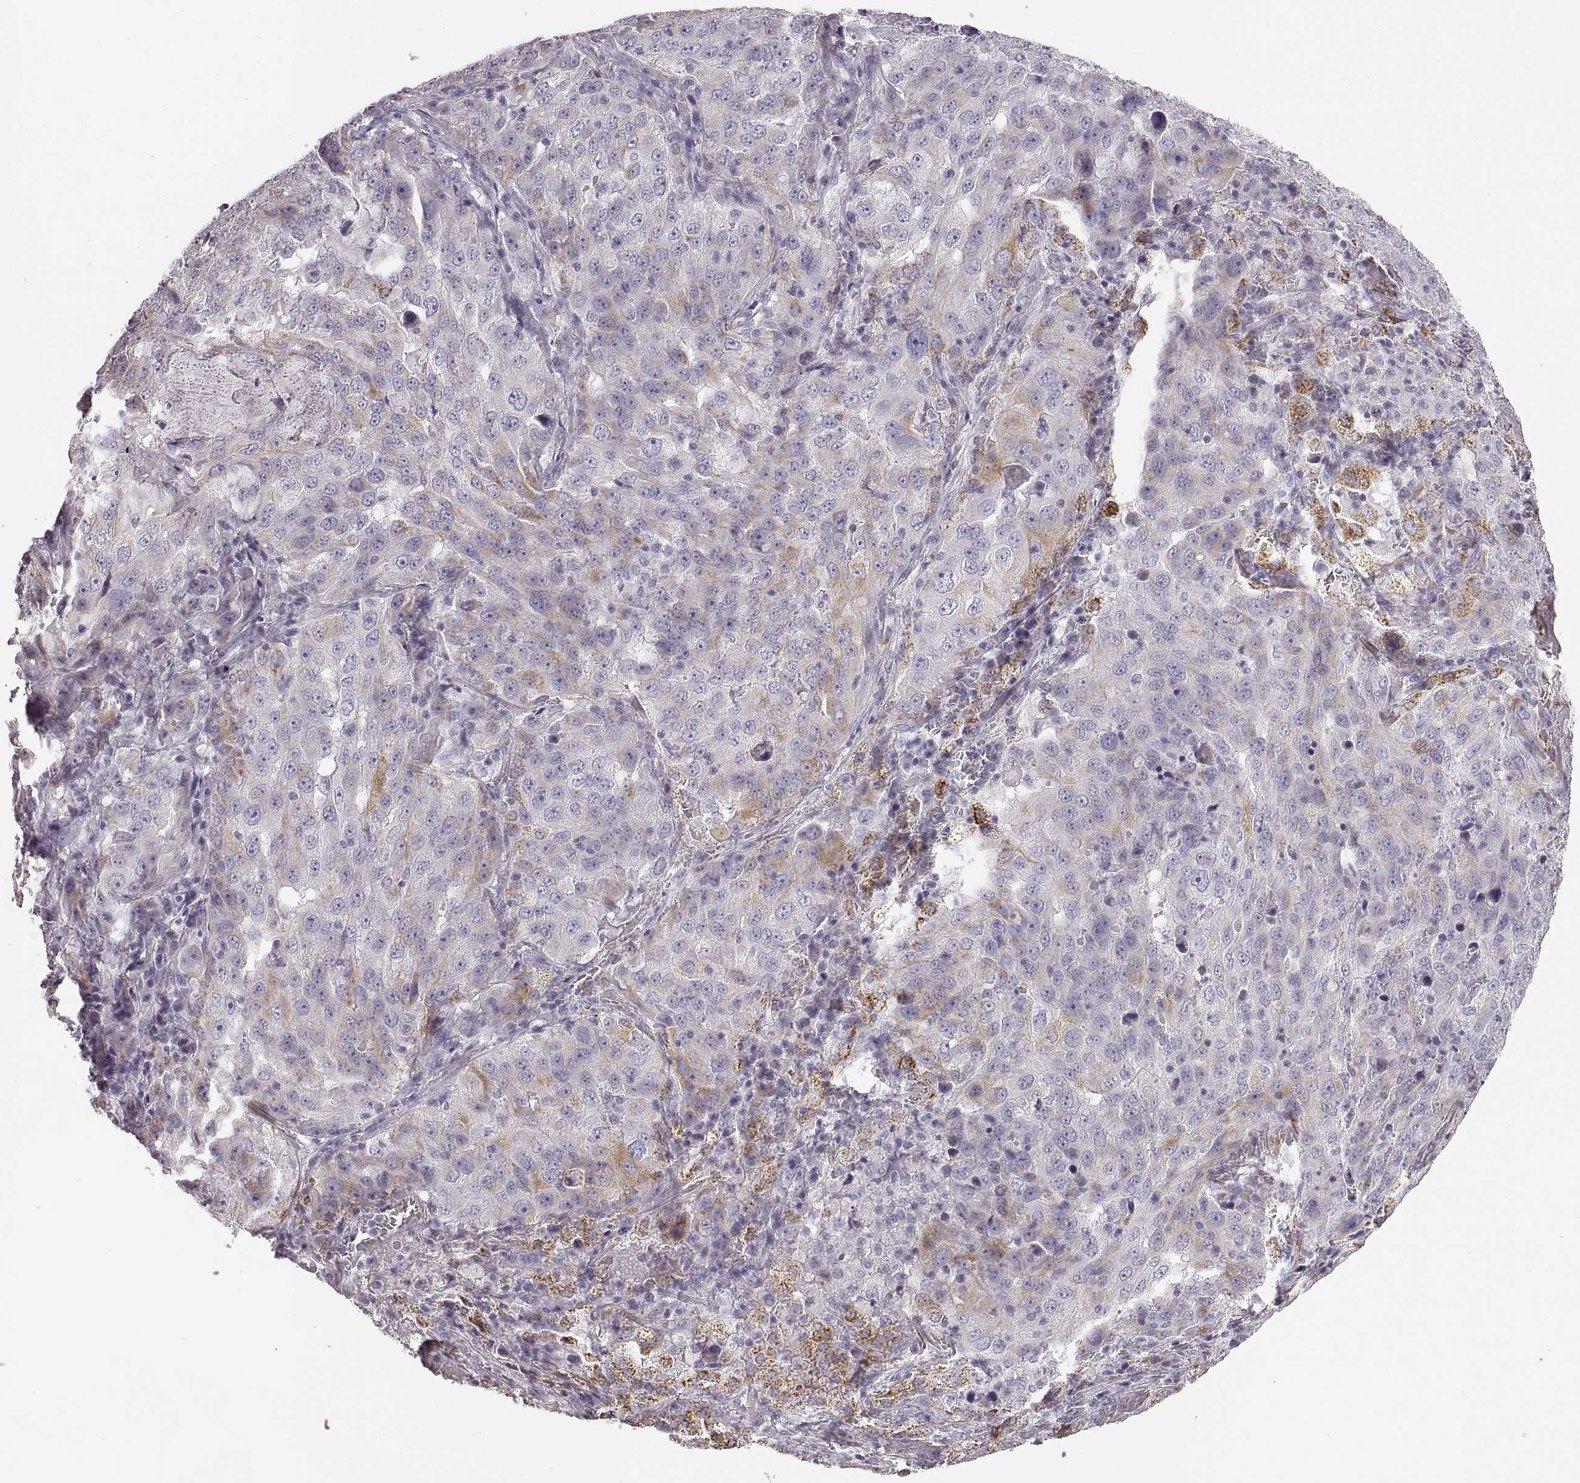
{"staining": {"intensity": "weak", "quantity": "25%-75%", "location": "cytoplasmic/membranous"}, "tissue": "lung cancer", "cell_type": "Tumor cells", "image_type": "cancer", "snomed": [{"axis": "morphology", "description": "Adenocarcinoma, NOS"}, {"axis": "topography", "description": "Lung"}], "caption": "Protein staining of lung adenocarcinoma tissue exhibits weak cytoplasmic/membranous positivity in approximately 25%-75% of tumor cells.", "gene": "RDH13", "patient": {"sex": "female", "age": 61}}